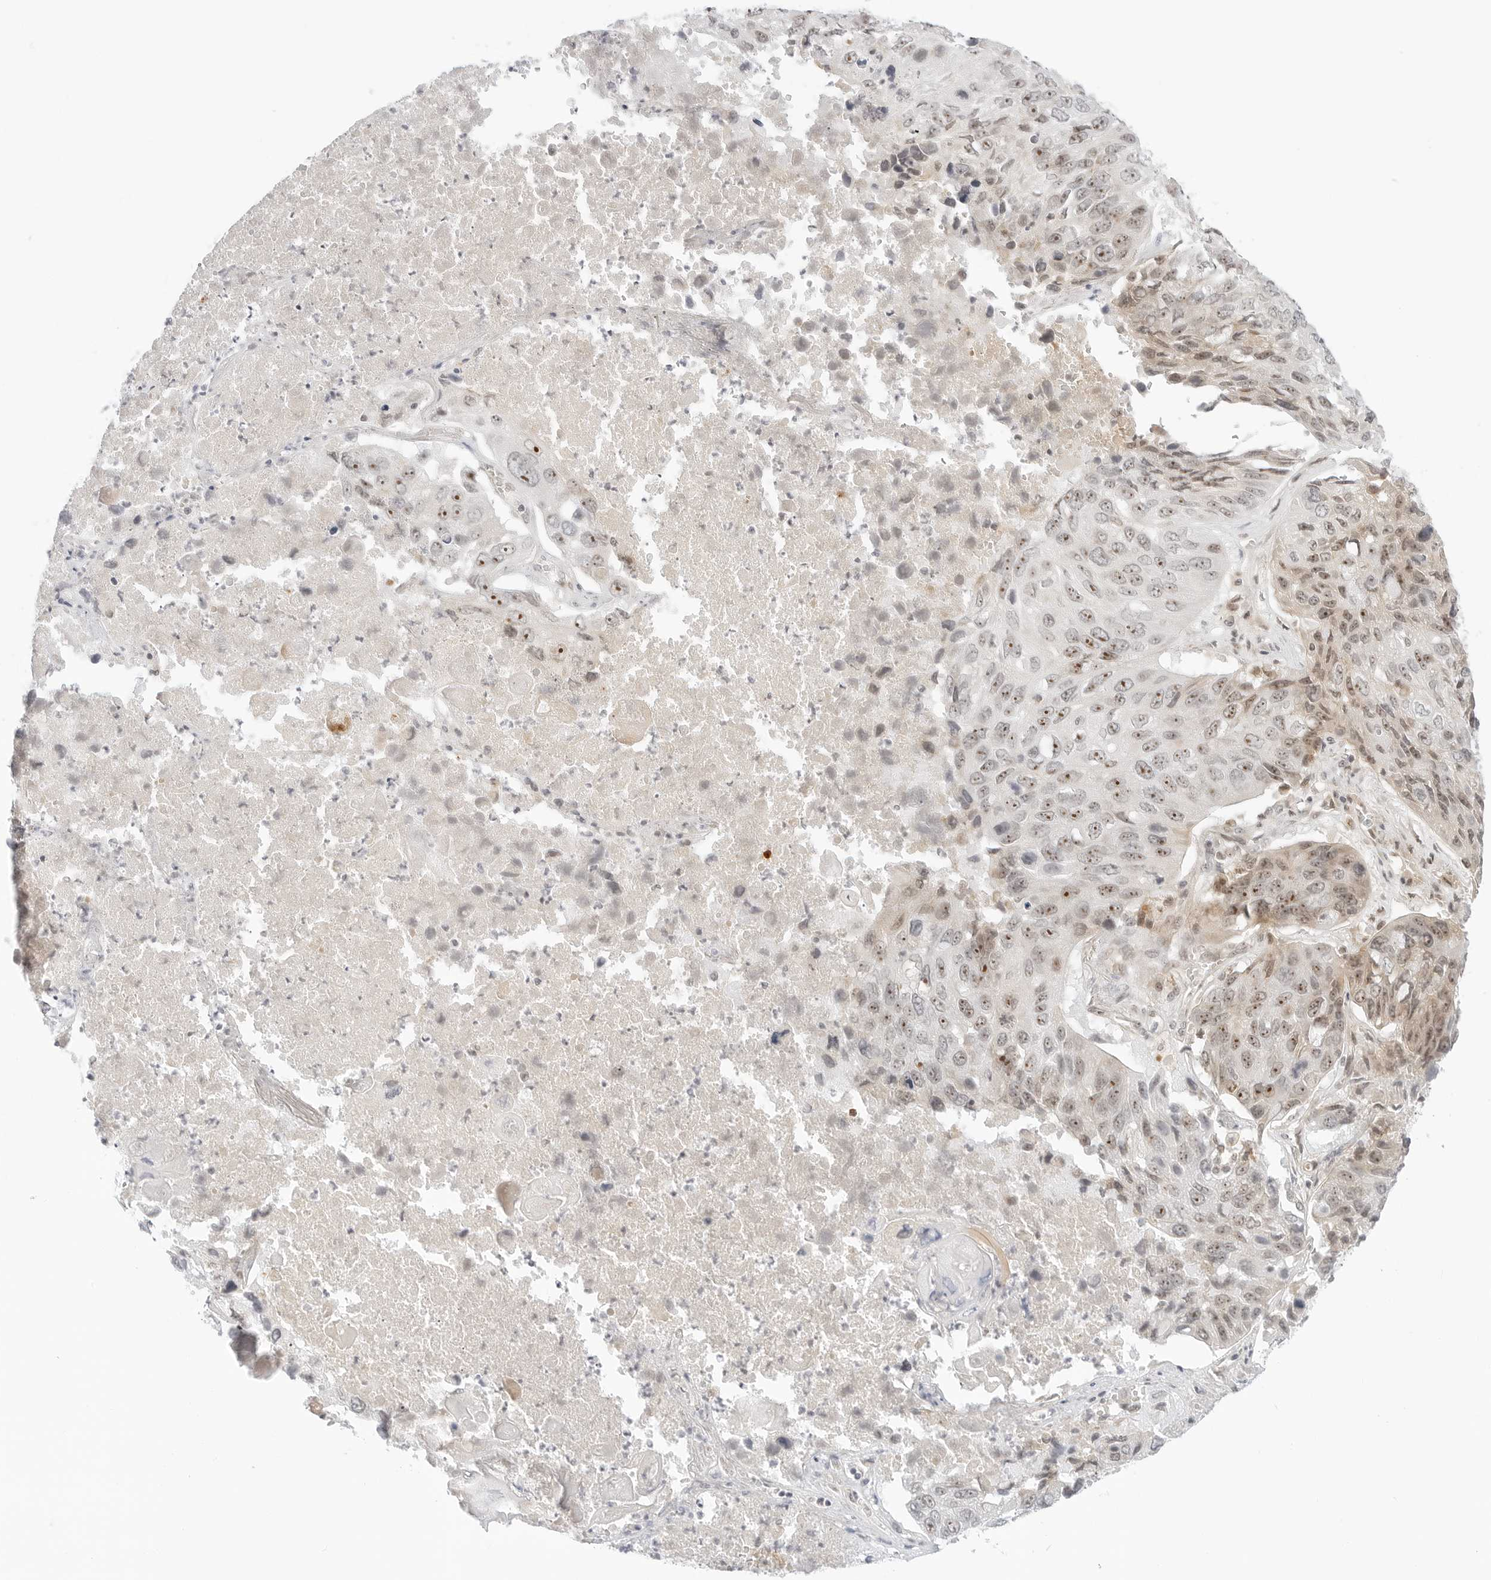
{"staining": {"intensity": "moderate", "quantity": ">75%", "location": "nuclear"}, "tissue": "lung cancer", "cell_type": "Tumor cells", "image_type": "cancer", "snomed": [{"axis": "morphology", "description": "Squamous cell carcinoma, NOS"}, {"axis": "topography", "description": "Lung"}], "caption": "A micrograph of squamous cell carcinoma (lung) stained for a protein shows moderate nuclear brown staining in tumor cells.", "gene": "HIPK3", "patient": {"sex": "male", "age": 61}}